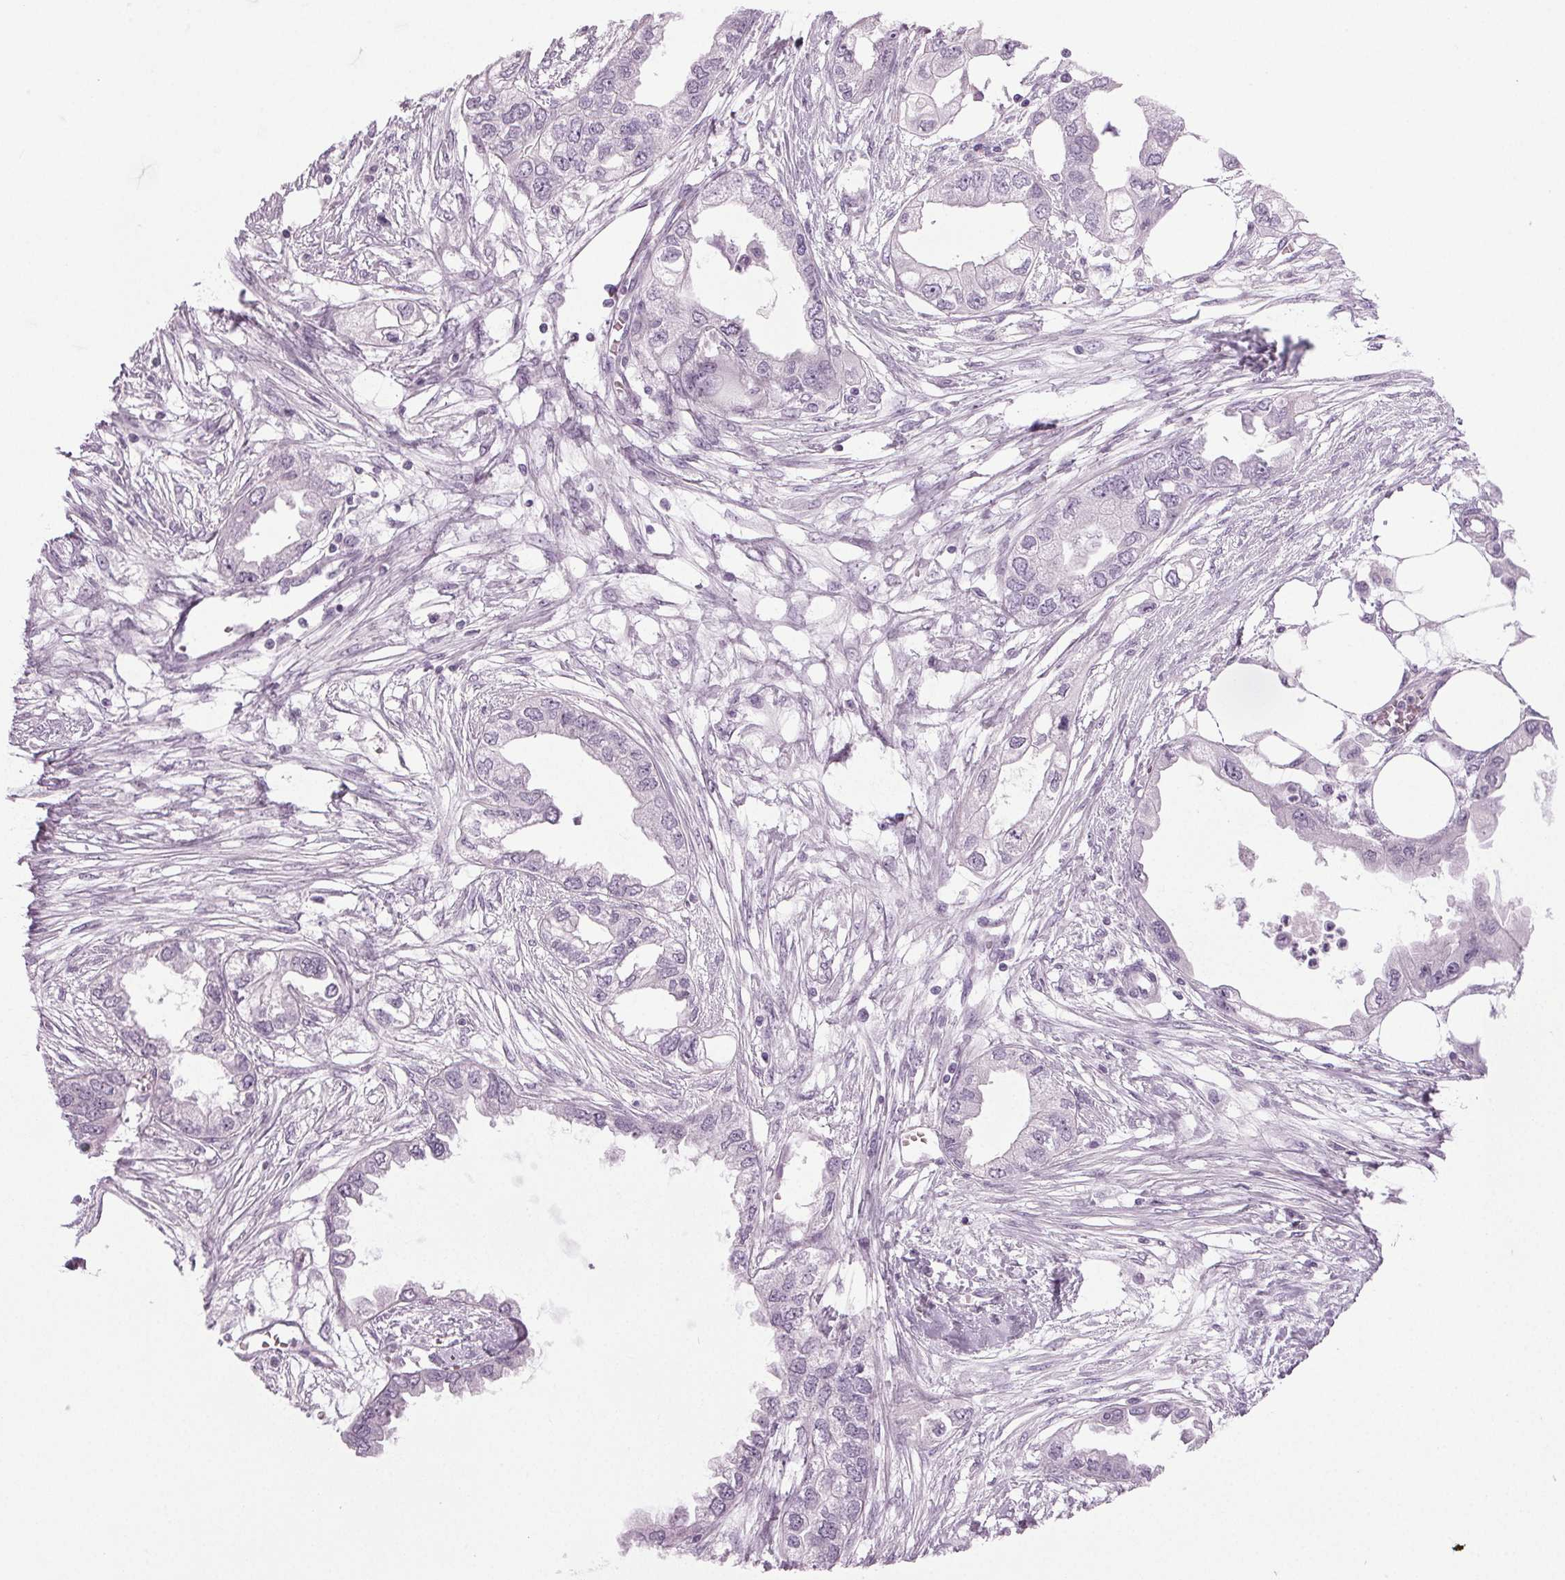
{"staining": {"intensity": "negative", "quantity": "none", "location": "none"}, "tissue": "endometrial cancer", "cell_type": "Tumor cells", "image_type": "cancer", "snomed": [{"axis": "morphology", "description": "Adenocarcinoma, NOS"}, {"axis": "morphology", "description": "Adenocarcinoma, metastatic, NOS"}, {"axis": "topography", "description": "Adipose tissue"}, {"axis": "topography", "description": "Endometrium"}], "caption": "IHC image of human endometrial cancer (adenocarcinoma) stained for a protein (brown), which shows no expression in tumor cells.", "gene": "IGF2BP1", "patient": {"sex": "female", "age": 67}}